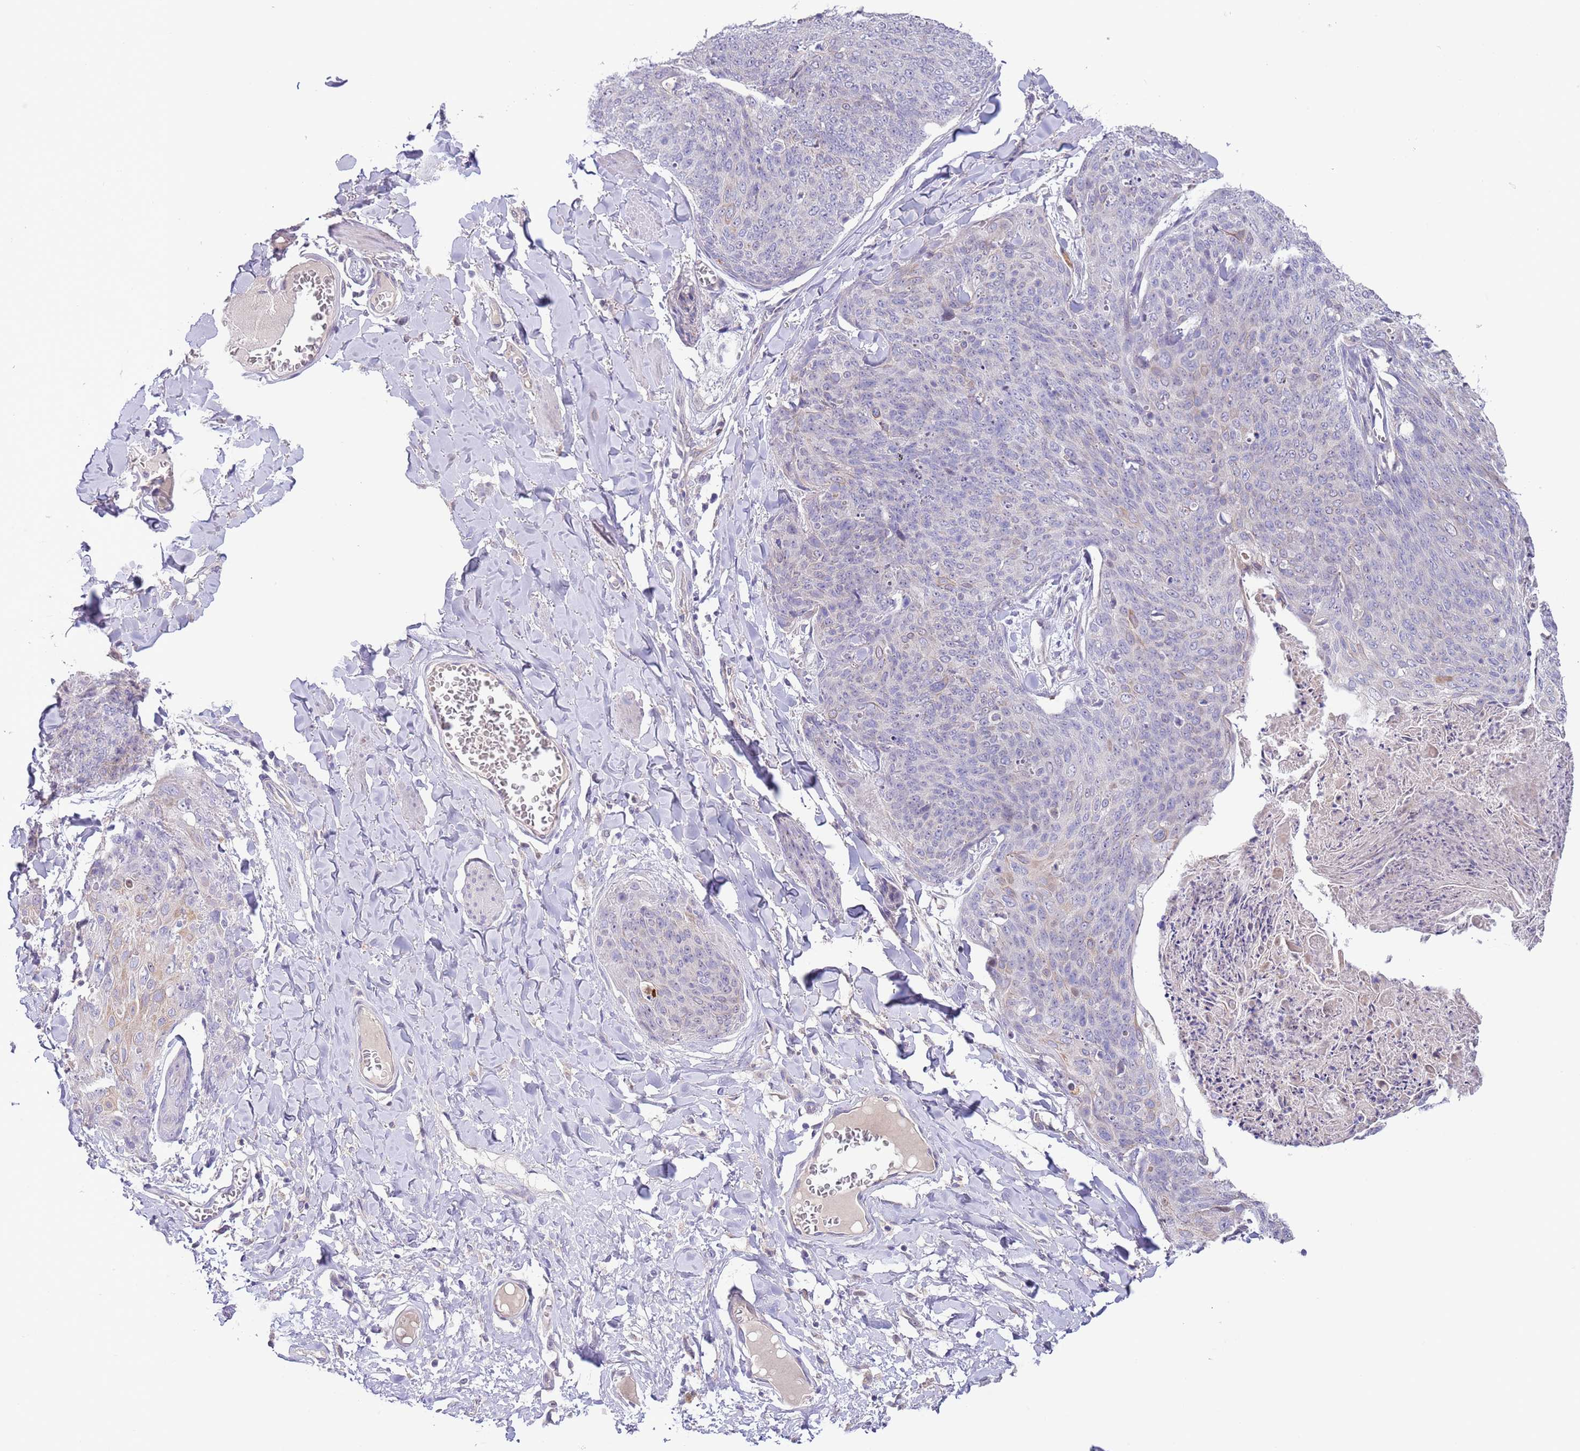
{"staining": {"intensity": "negative", "quantity": "none", "location": "none"}, "tissue": "skin cancer", "cell_type": "Tumor cells", "image_type": "cancer", "snomed": [{"axis": "morphology", "description": "Squamous cell carcinoma, NOS"}, {"axis": "topography", "description": "Skin"}, {"axis": "topography", "description": "Vulva"}], "caption": "Tumor cells are negative for brown protein staining in skin squamous cell carcinoma. The staining was performed using DAB (3,3'-diaminobenzidine) to visualize the protein expression in brown, while the nuclei were stained in blue with hematoxylin (Magnification: 20x).", "gene": "AP1S2", "patient": {"sex": "female", "age": 85}}